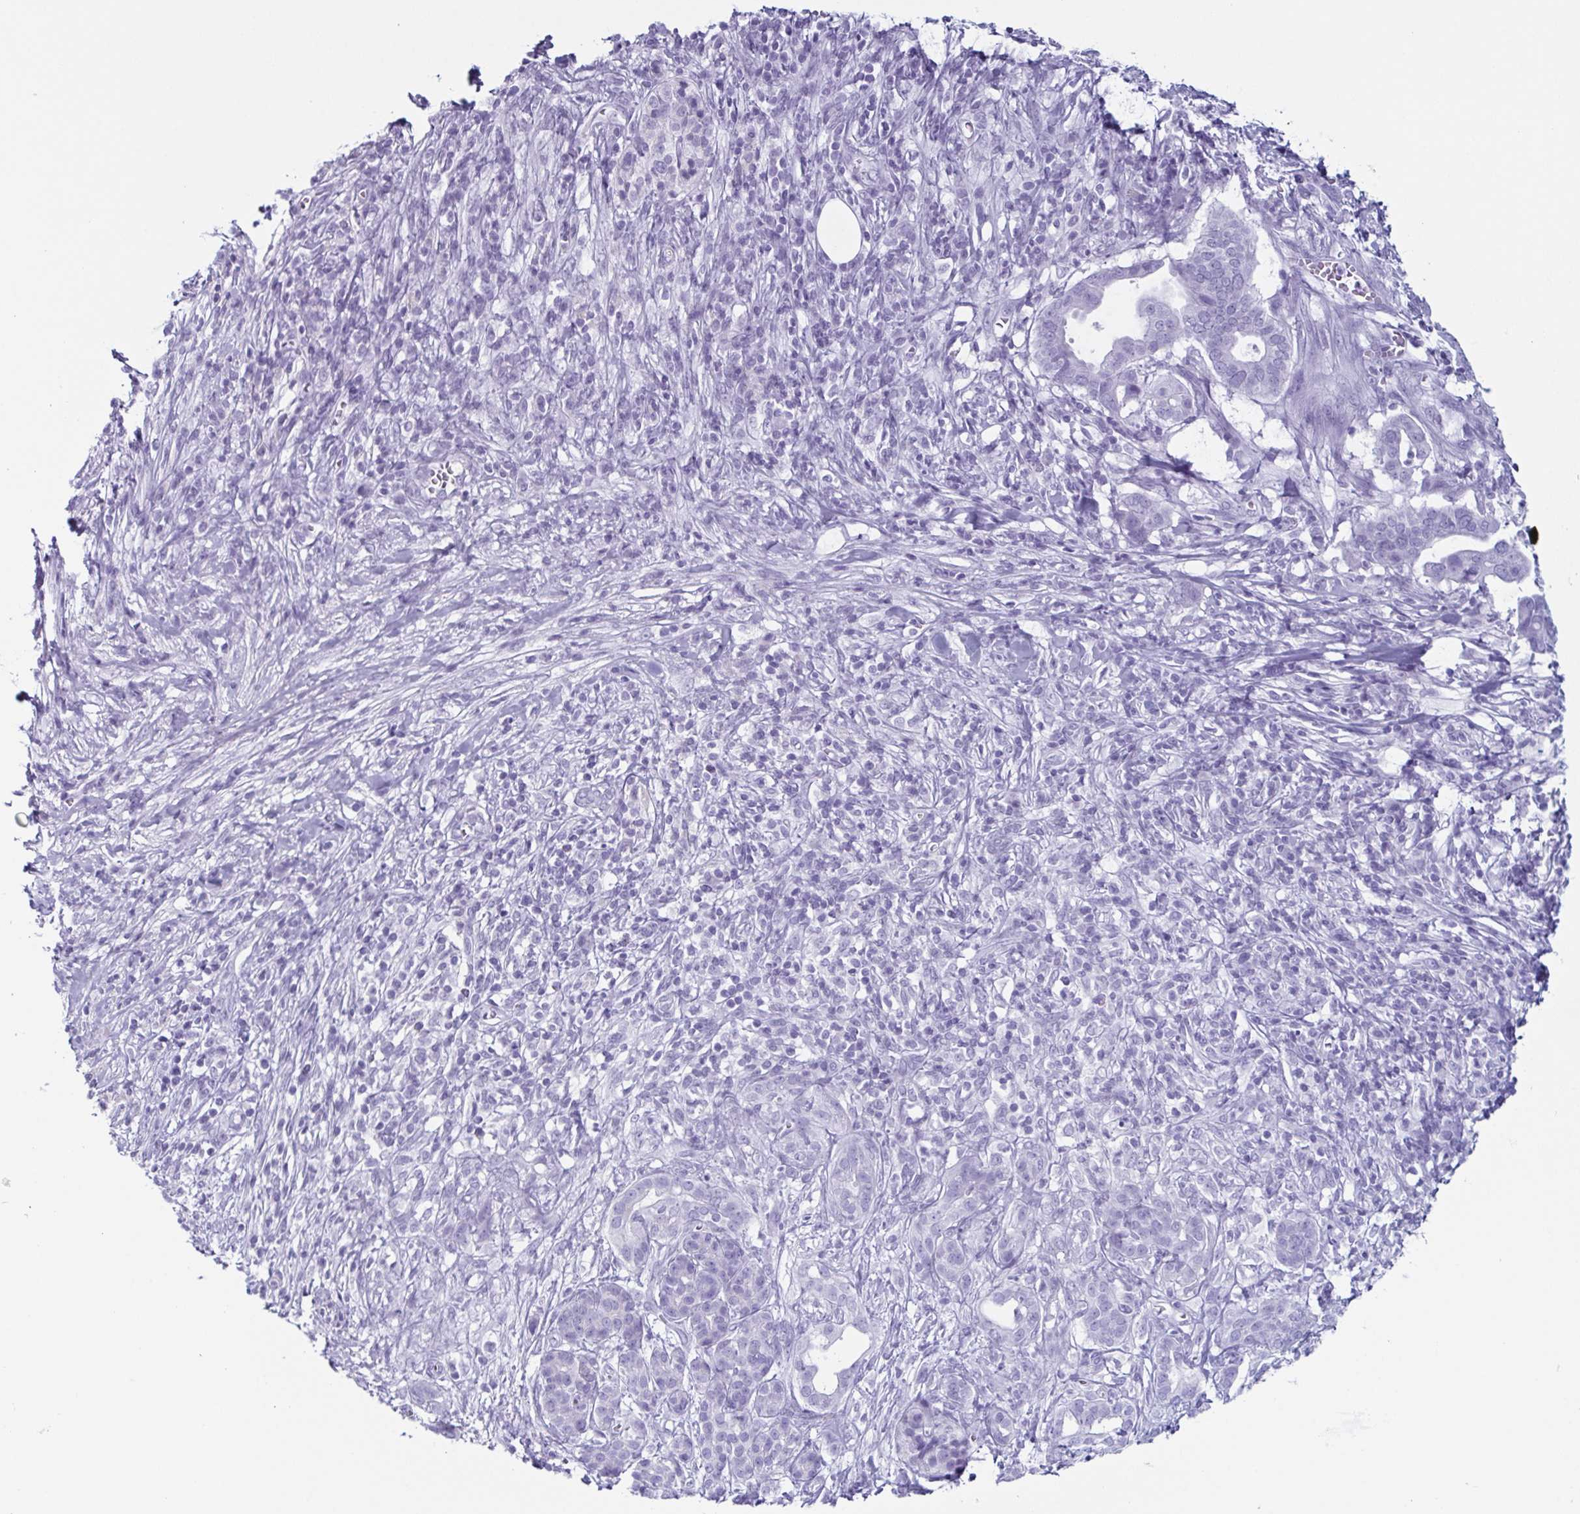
{"staining": {"intensity": "negative", "quantity": "none", "location": "none"}, "tissue": "pancreatic cancer", "cell_type": "Tumor cells", "image_type": "cancer", "snomed": [{"axis": "morphology", "description": "Adenocarcinoma, NOS"}, {"axis": "topography", "description": "Pancreas"}], "caption": "IHC of pancreatic cancer exhibits no positivity in tumor cells.", "gene": "ENKUR", "patient": {"sex": "male", "age": 61}}